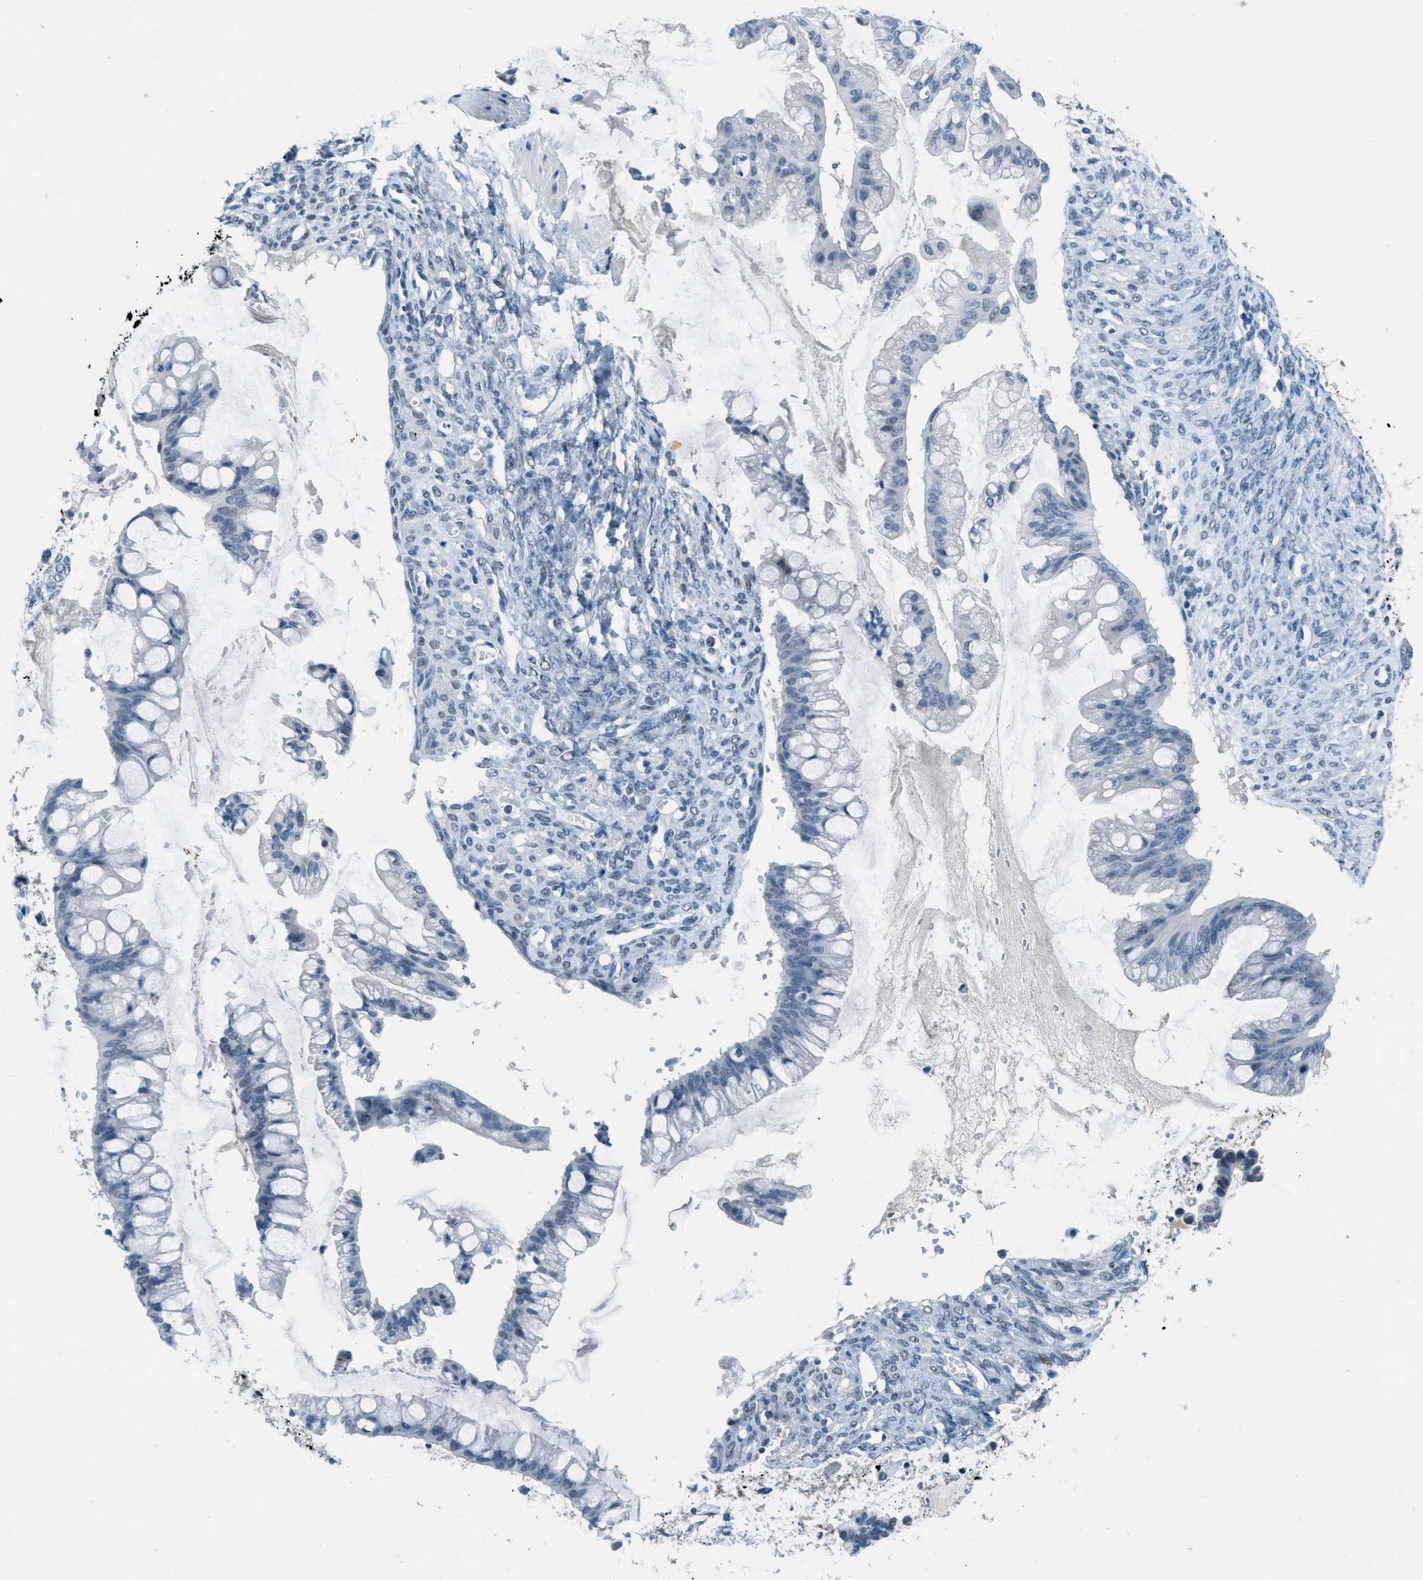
{"staining": {"intensity": "negative", "quantity": "none", "location": "none"}, "tissue": "ovarian cancer", "cell_type": "Tumor cells", "image_type": "cancer", "snomed": [{"axis": "morphology", "description": "Cystadenocarcinoma, mucinous, NOS"}, {"axis": "topography", "description": "Ovary"}], "caption": "This photomicrograph is of ovarian cancer (mucinous cystadenocarcinoma) stained with IHC to label a protein in brown with the nuclei are counter-stained blue. There is no positivity in tumor cells.", "gene": "TTC13", "patient": {"sex": "female", "age": 73}}